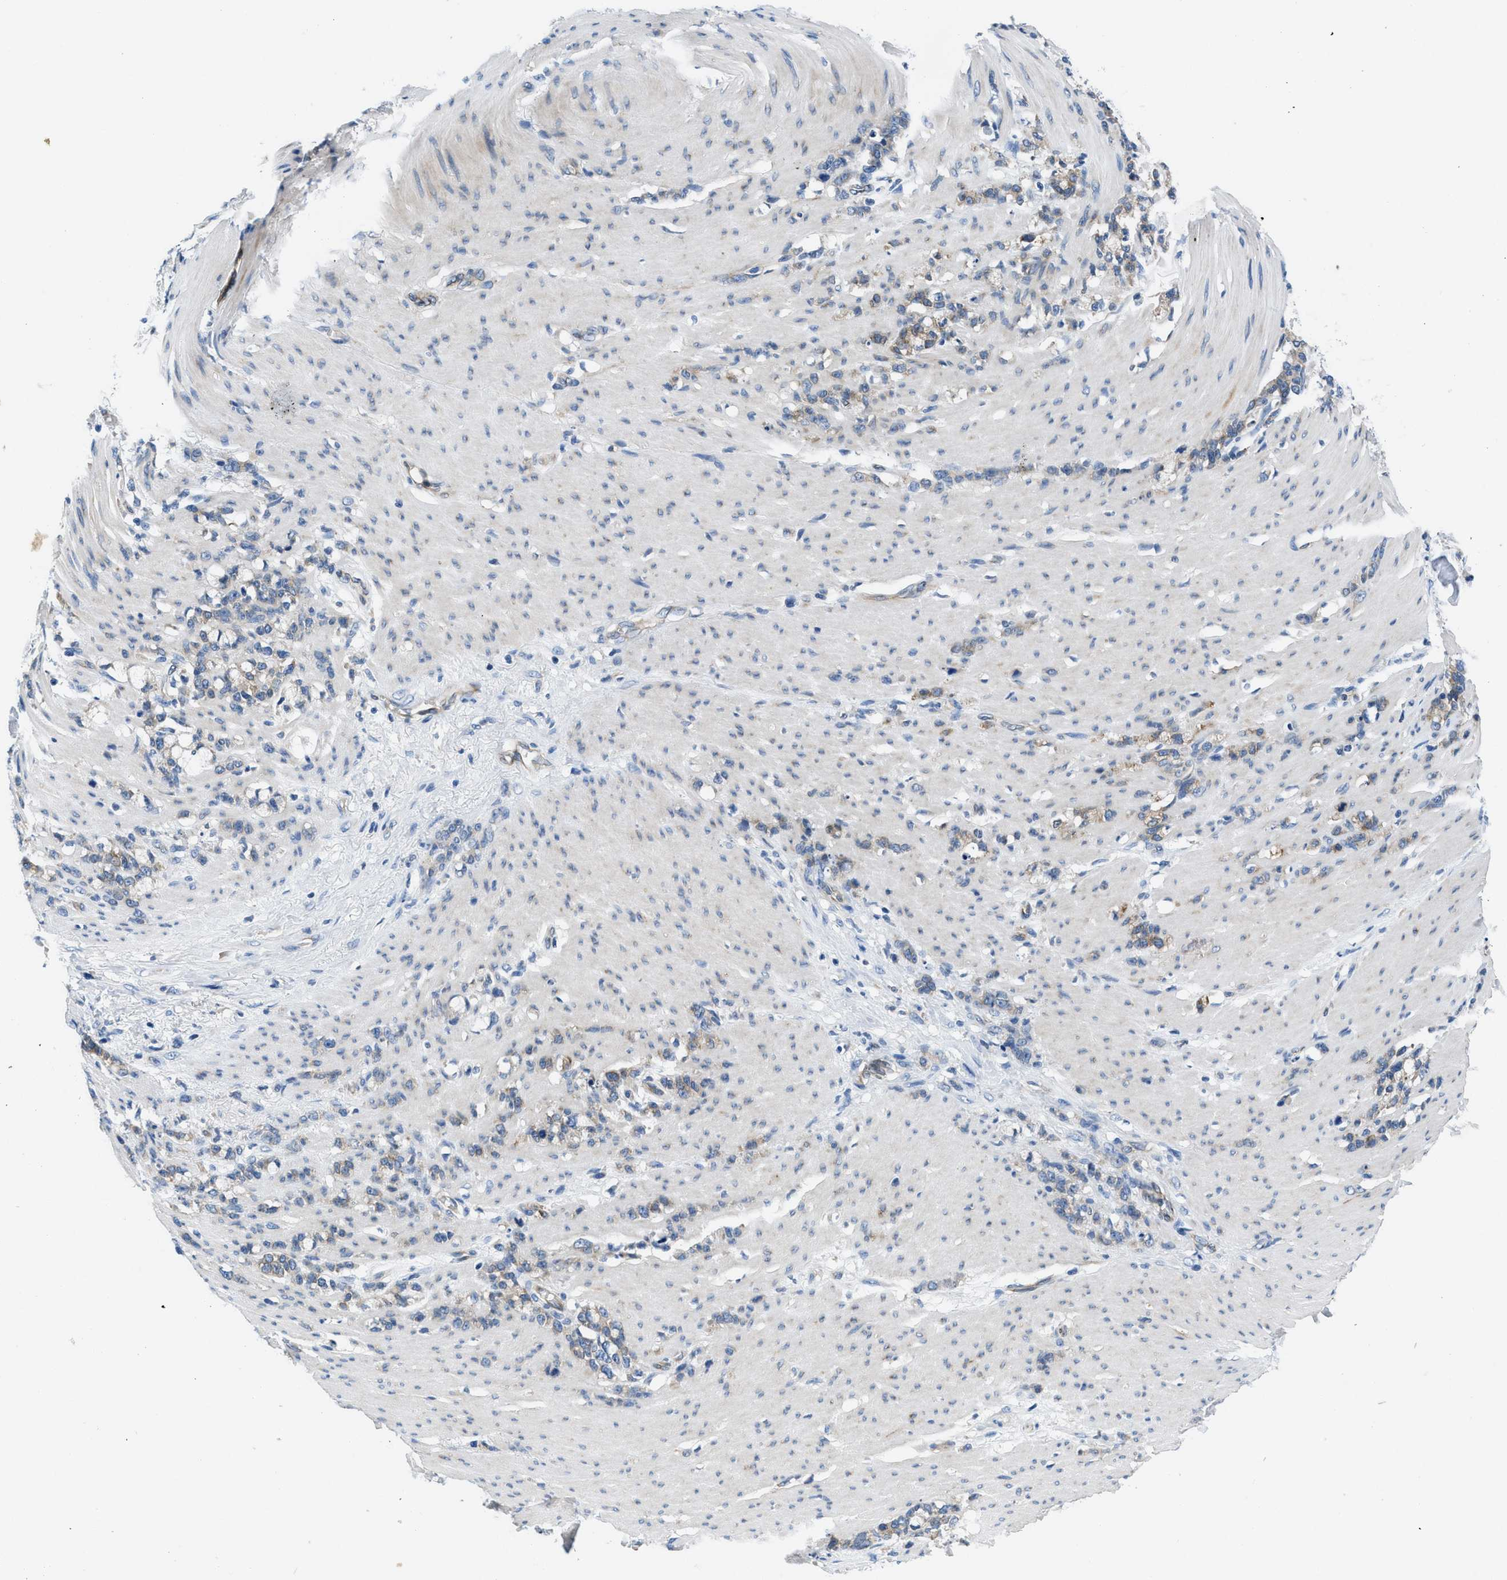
{"staining": {"intensity": "weak", "quantity": "25%-75%", "location": "cytoplasmic/membranous"}, "tissue": "stomach cancer", "cell_type": "Tumor cells", "image_type": "cancer", "snomed": [{"axis": "morphology", "description": "Adenocarcinoma, NOS"}, {"axis": "topography", "description": "Stomach, lower"}], "caption": "Immunohistochemical staining of human stomach cancer exhibits weak cytoplasmic/membranous protein positivity in approximately 25%-75% of tumor cells.", "gene": "PGR", "patient": {"sex": "male", "age": 88}}